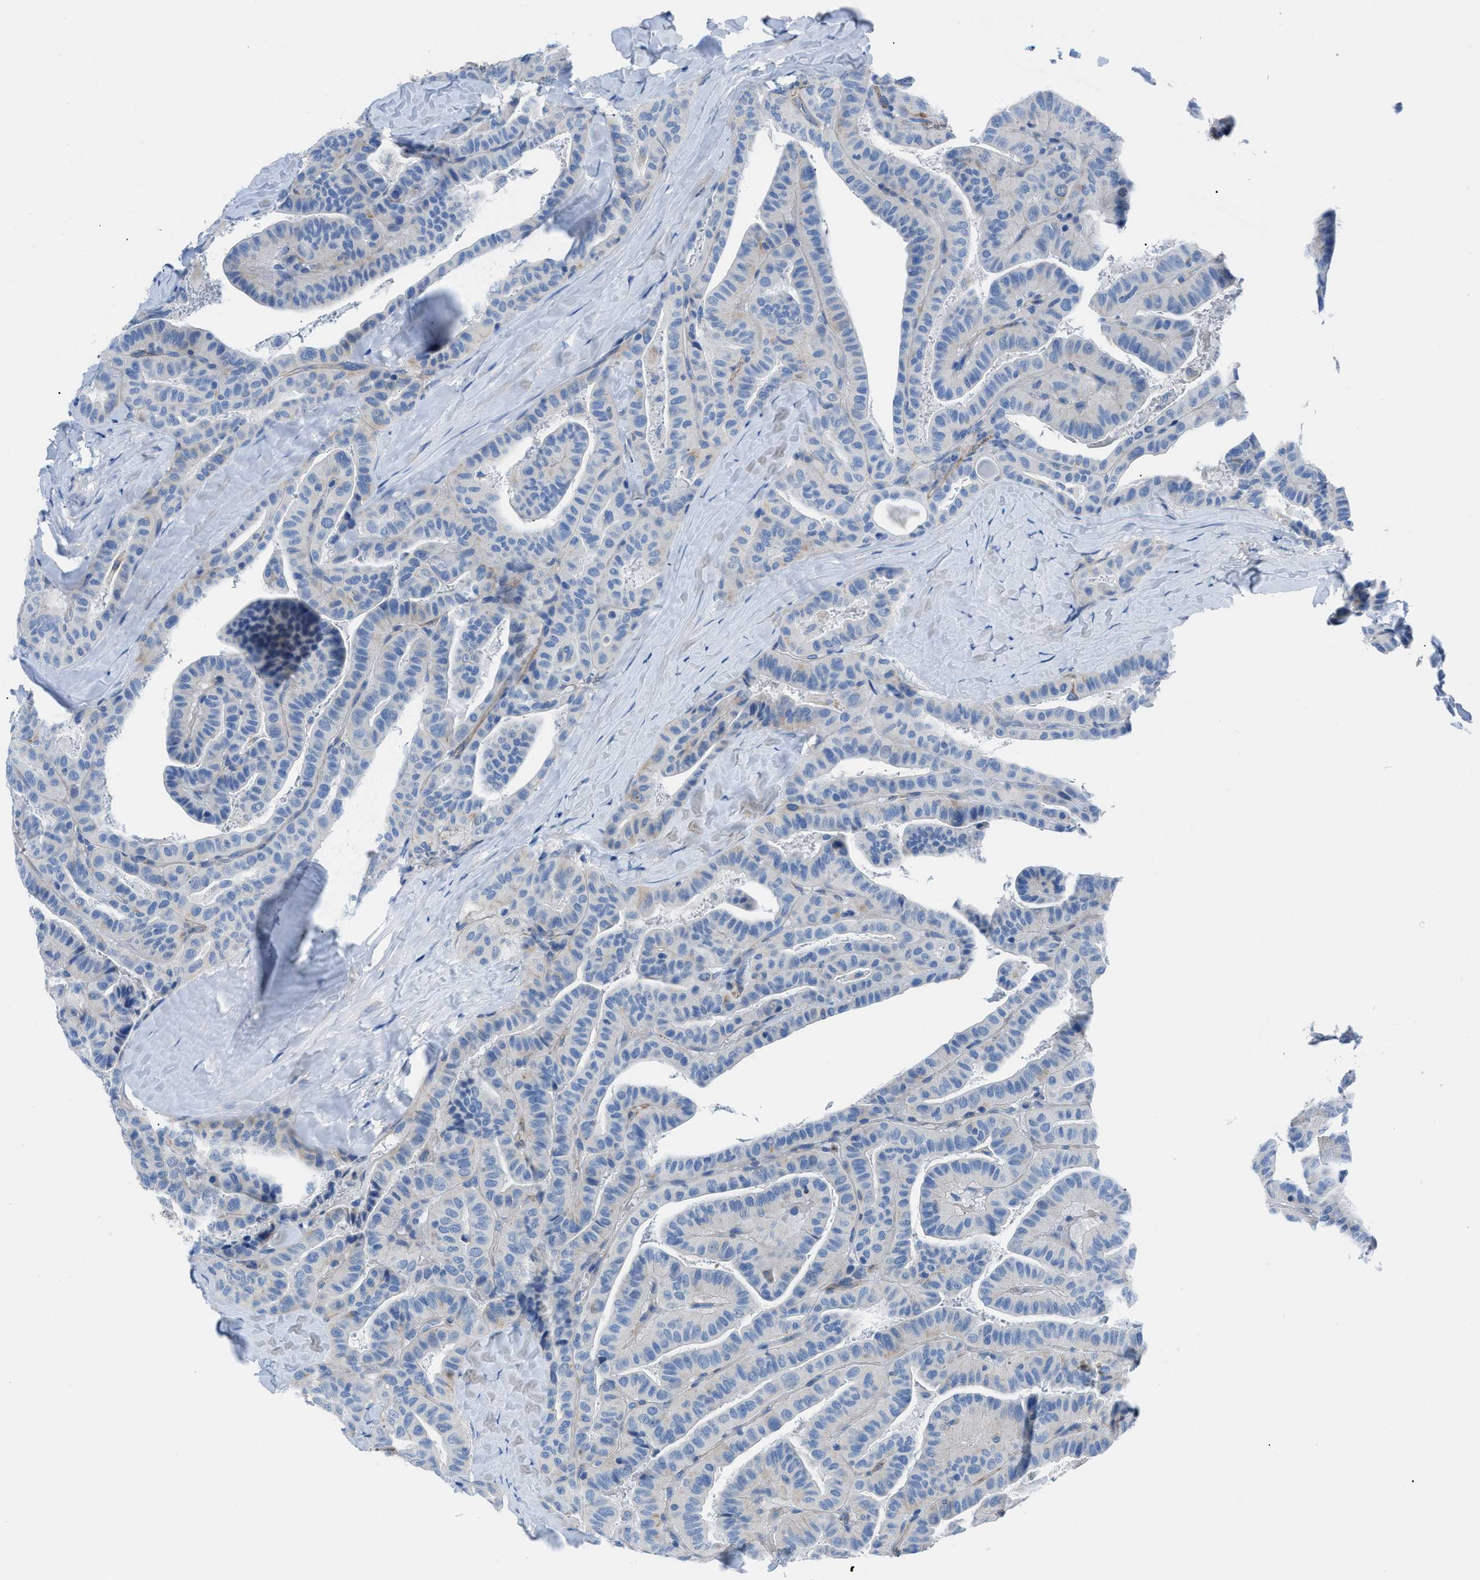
{"staining": {"intensity": "negative", "quantity": "none", "location": "none"}, "tissue": "thyroid cancer", "cell_type": "Tumor cells", "image_type": "cancer", "snomed": [{"axis": "morphology", "description": "Papillary adenocarcinoma, NOS"}, {"axis": "topography", "description": "Thyroid gland"}], "caption": "DAB (3,3'-diaminobenzidine) immunohistochemical staining of human thyroid cancer shows no significant staining in tumor cells. (Brightfield microscopy of DAB IHC at high magnification).", "gene": "ITPR1", "patient": {"sex": "male", "age": 77}}